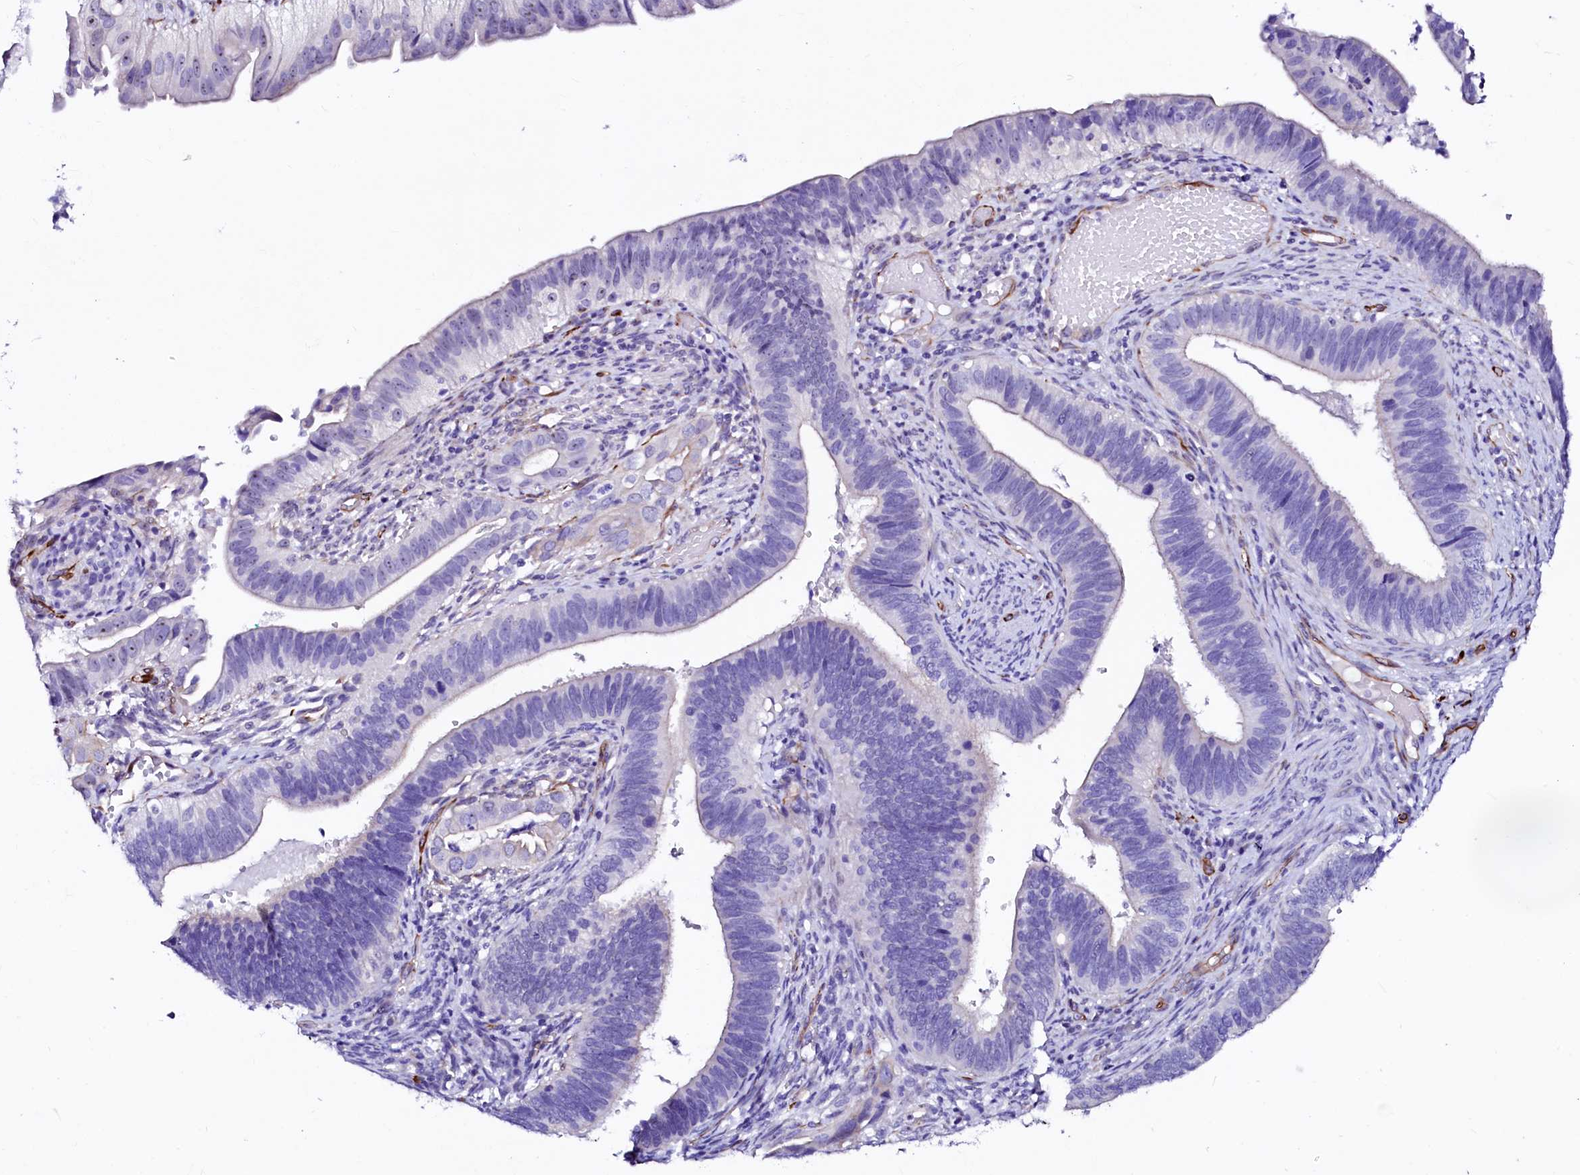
{"staining": {"intensity": "negative", "quantity": "none", "location": "none"}, "tissue": "cervical cancer", "cell_type": "Tumor cells", "image_type": "cancer", "snomed": [{"axis": "morphology", "description": "Adenocarcinoma, NOS"}, {"axis": "topography", "description": "Cervix"}], "caption": "Protein analysis of cervical cancer demonstrates no significant positivity in tumor cells. (IHC, brightfield microscopy, high magnification).", "gene": "SFR1", "patient": {"sex": "female", "age": 42}}